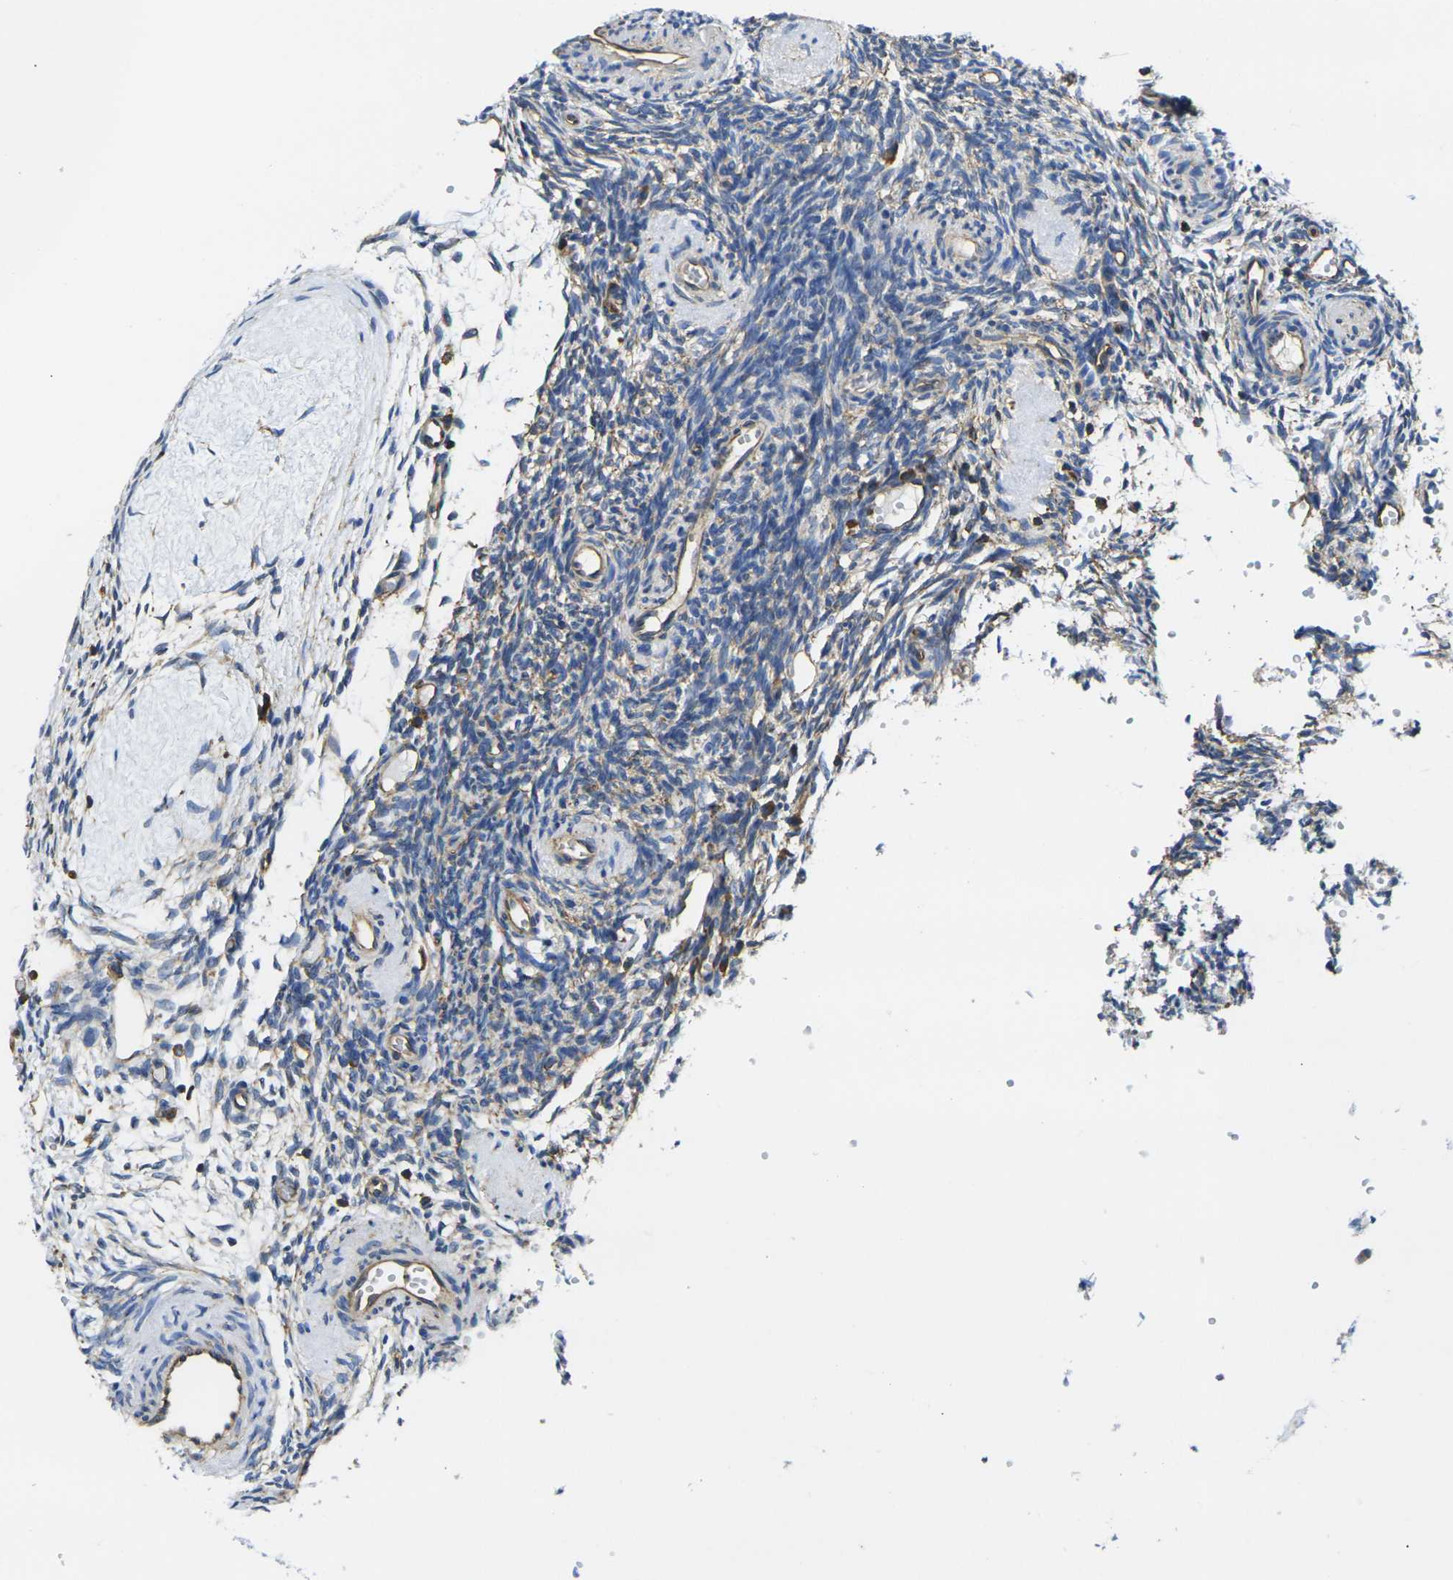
{"staining": {"intensity": "negative", "quantity": "none", "location": "none"}, "tissue": "ovary", "cell_type": "Ovarian stroma cells", "image_type": "normal", "snomed": [{"axis": "morphology", "description": "Normal tissue, NOS"}, {"axis": "topography", "description": "Ovary"}], "caption": "High power microscopy photomicrograph of an immunohistochemistry (IHC) histopathology image of benign ovary, revealing no significant staining in ovarian stroma cells. (DAB (3,3'-diaminobenzidine) IHC visualized using brightfield microscopy, high magnification).", "gene": "FAM110D", "patient": {"sex": "female", "age": 35}}